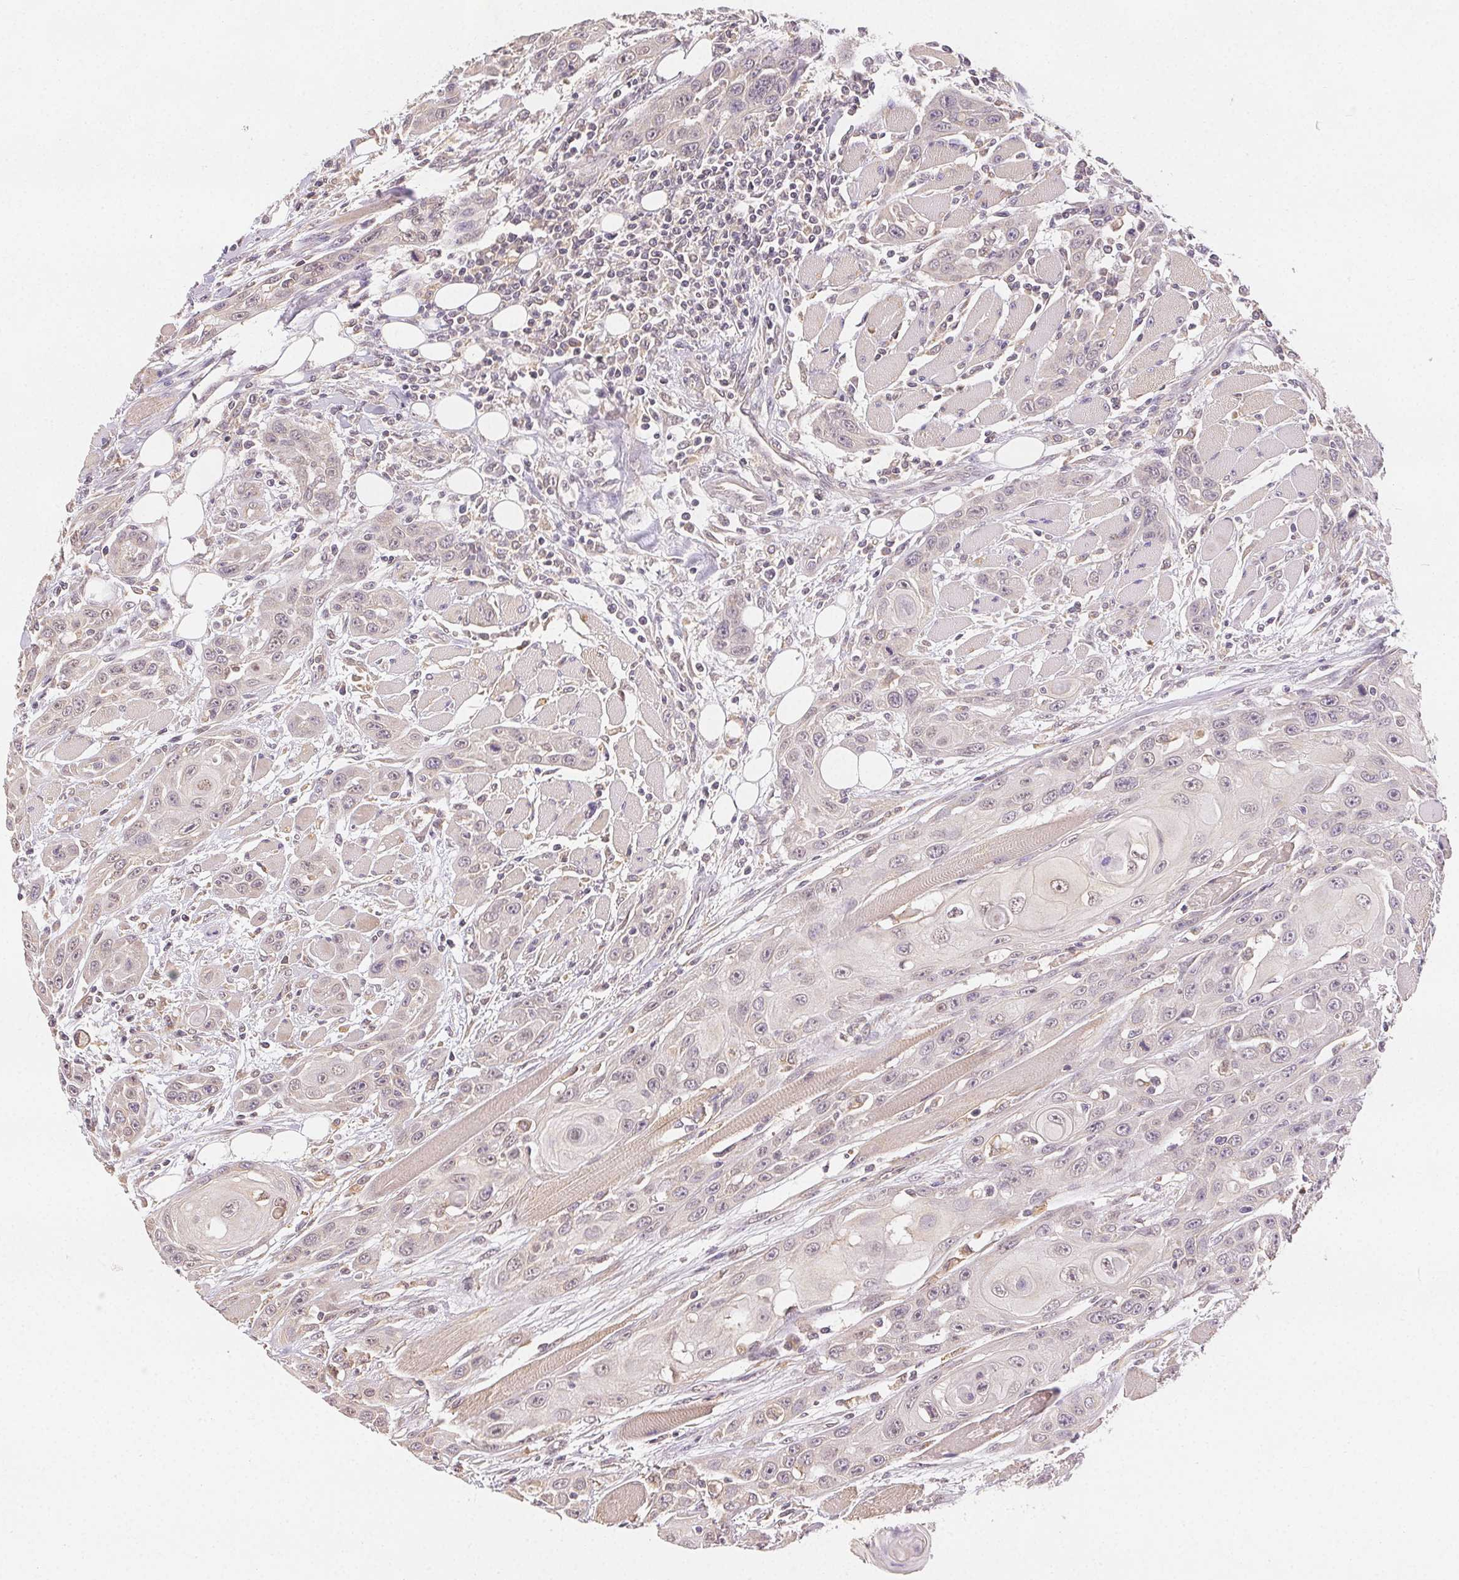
{"staining": {"intensity": "weak", "quantity": "<25%", "location": "nuclear"}, "tissue": "head and neck cancer", "cell_type": "Tumor cells", "image_type": "cancer", "snomed": [{"axis": "morphology", "description": "Squamous cell carcinoma, NOS"}, {"axis": "topography", "description": "Head-Neck"}], "caption": "High magnification brightfield microscopy of head and neck squamous cell carcinoma stained with DAB (brown) and counterstained with hematoxylin (blue): tumor cells show no significant staining. (Brightfield microscopy of DAB immunohistochemistry at high magnification).", "gene": "SEZ6L2", "patient": {"sex": "female", "age": 80}}